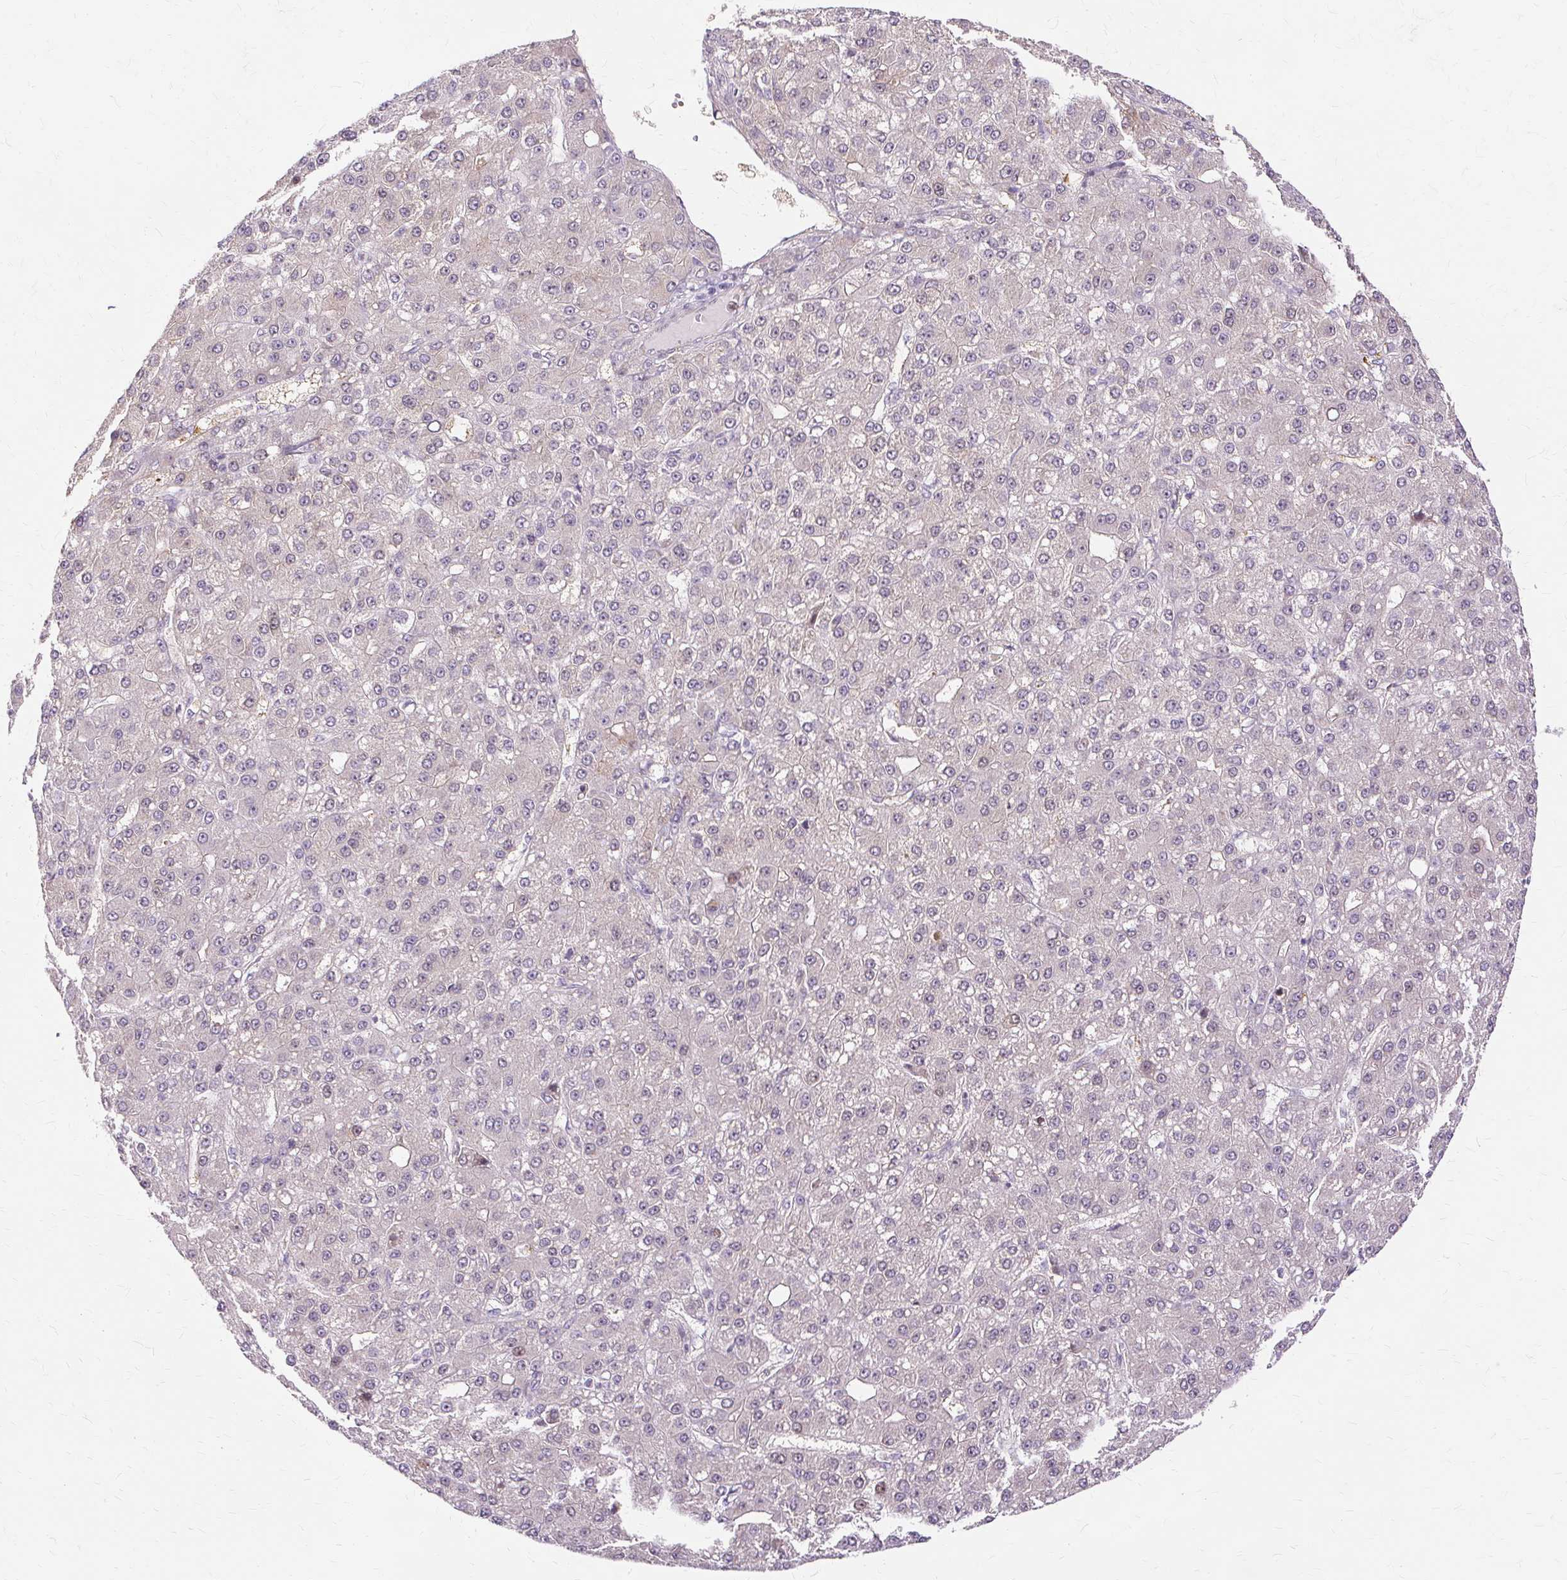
{"staining": {"intensity": "weak", "quantity": "<25%", "location": "nuclear"}, "tissue": "liver cancer", "cell_type": "Tumor cells", "image_type": "cancer", "snomed": [{"axis": "morphology", "description": "Carcinoma, Hepatocellular, NOS"}, {"axis": "topography", "description": "Liver"}], "caption": "The image exhibits no staining of tumor cells in liver hepatocellular carcinoma. Brightfield microscopy of IHC stained with DAB (brown) and hematoxylin (blue), captured at high magnification.", "gene": "MMACHC", "patient": {"sex": "male", "age": 67}}